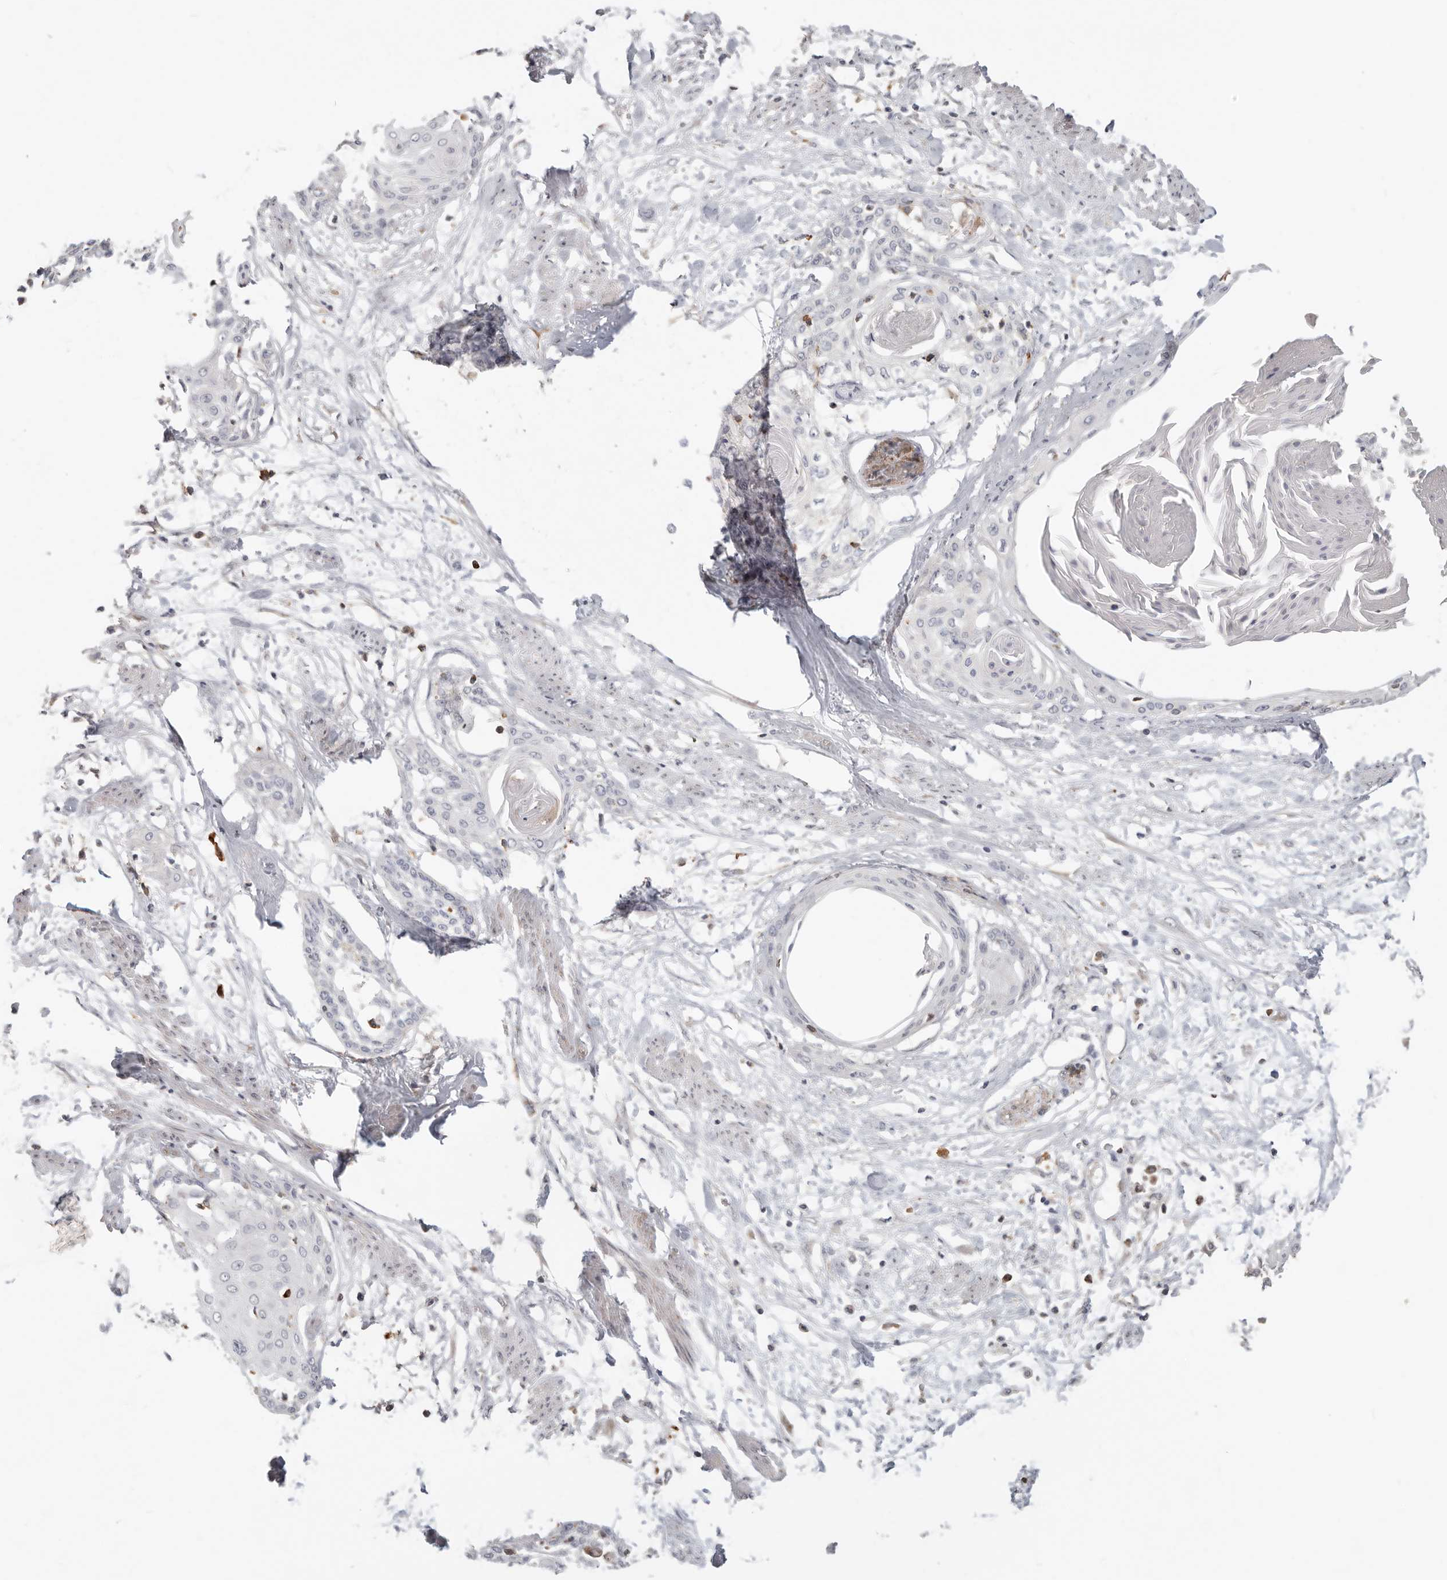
{"staining": {"intensity": "negative", "quantity": "none", "location": "none"}, "tissue": "cervical cancer", "cell_type": "Tumor cells", "image_type": "cancer", "snomed": [{"axis": "morphology", "description": "Squamous cell carcinoma, NOS"}, {"axis": "topography", "description": "Cervix"}], "caption": "Immunohistochemistry image of neoplastic tissue: human cervical cancer stained with DAB (3,3'-diaminobenzidine) reveals no significant protein staining in tumor cells.", "gene": "TMEM63B", "patient": {"sex": "female", "age": 57}}